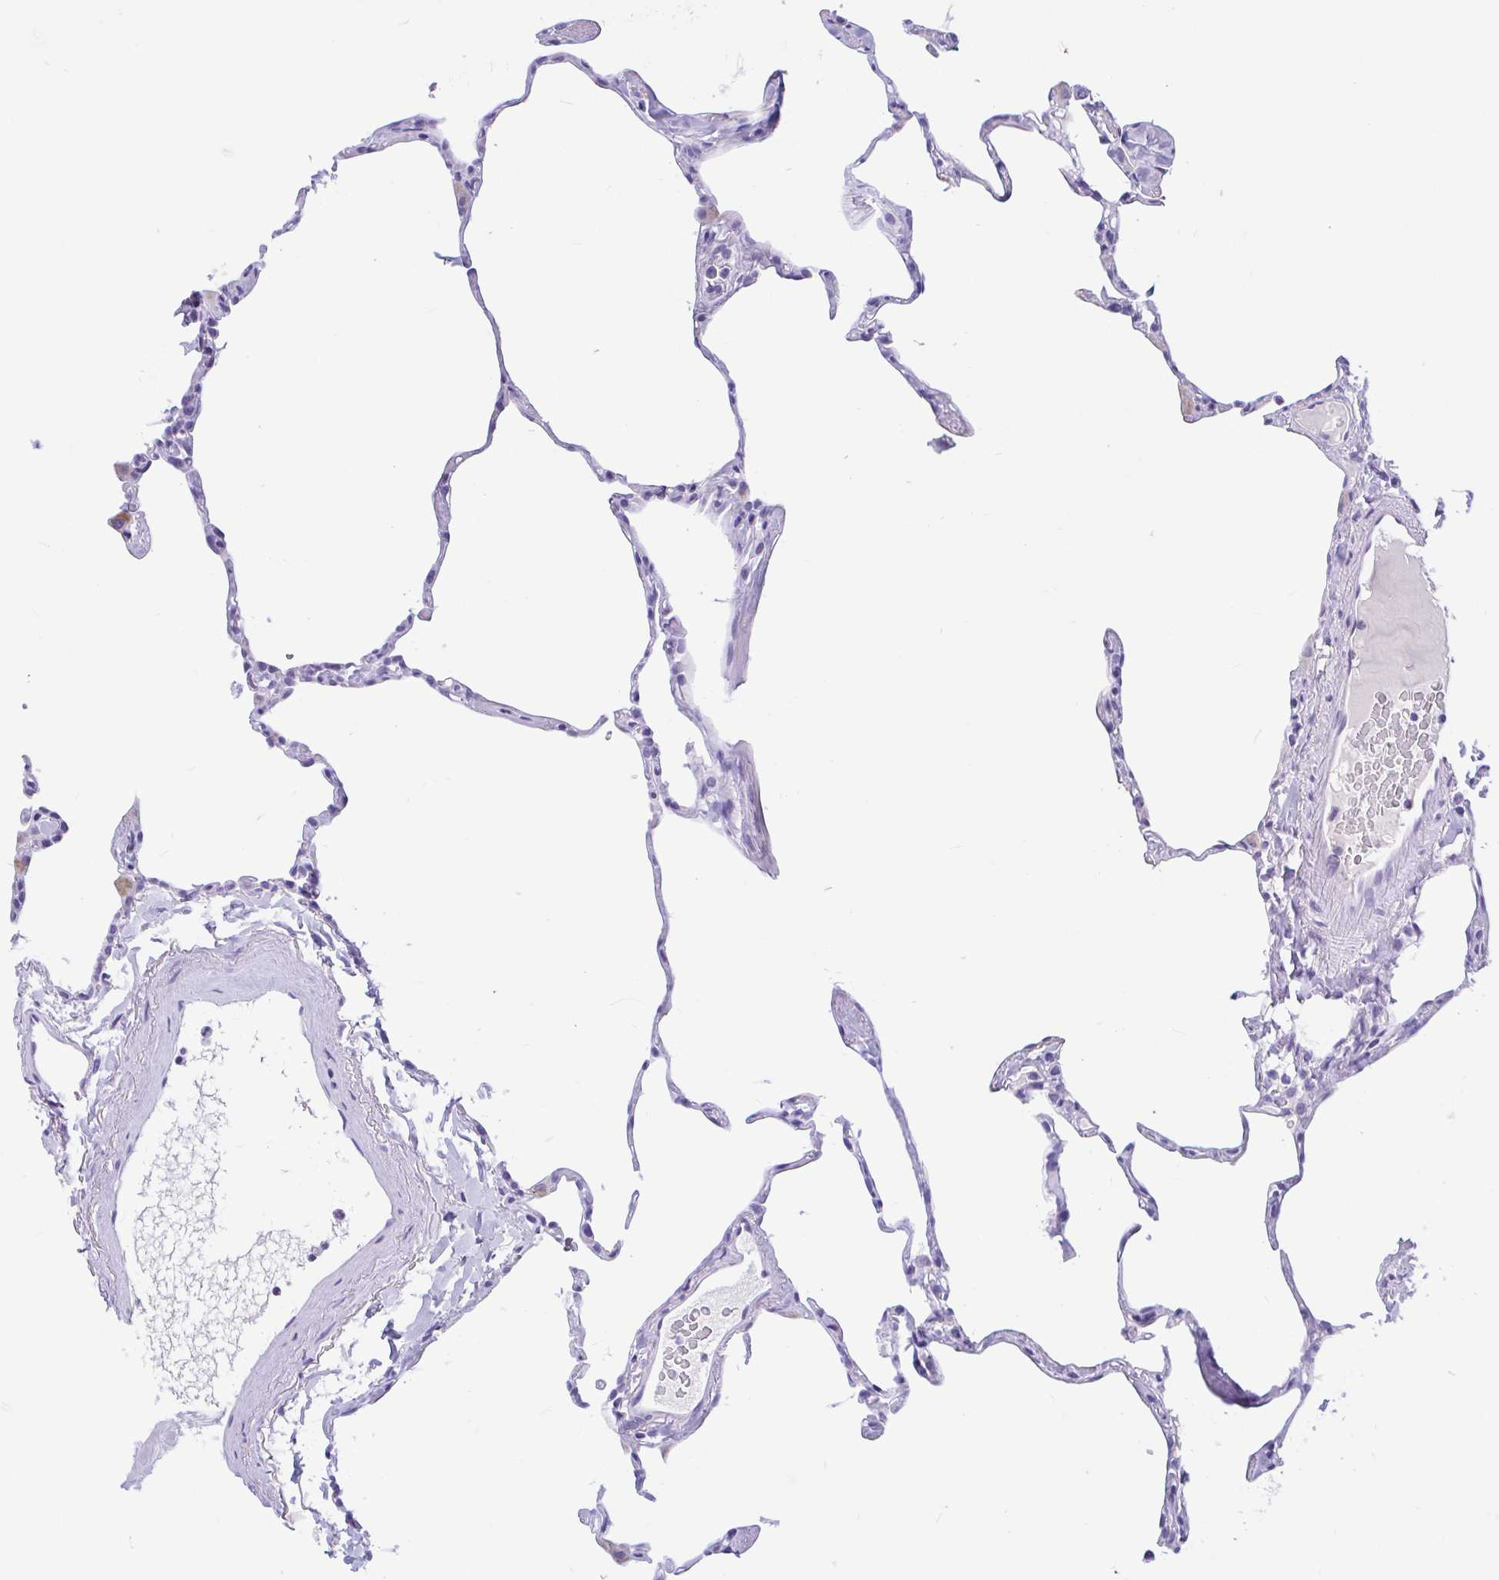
{"staining": {"intensity": "moderate", "quantity": "<25%", "location": "cytoplasmic/membranous"}, "tissue": "lung", "cell_type": "Alveolar cells", "image_type": "normal", "snomed": [{"axis": "morphology", "description": "Normal tissue, NOS"}, {"axis": "topography", "description": "Lung"}], "caption": "Protein staining by IHC displays moderate cytoplasmic/membranous positivity in approximately <25% of alveolar cells in benign lung. (DAB IHC with brightfield microscopy, high magnification).", "gene": "ZNF319", "patient": {"sex": "male", "age": 65}}